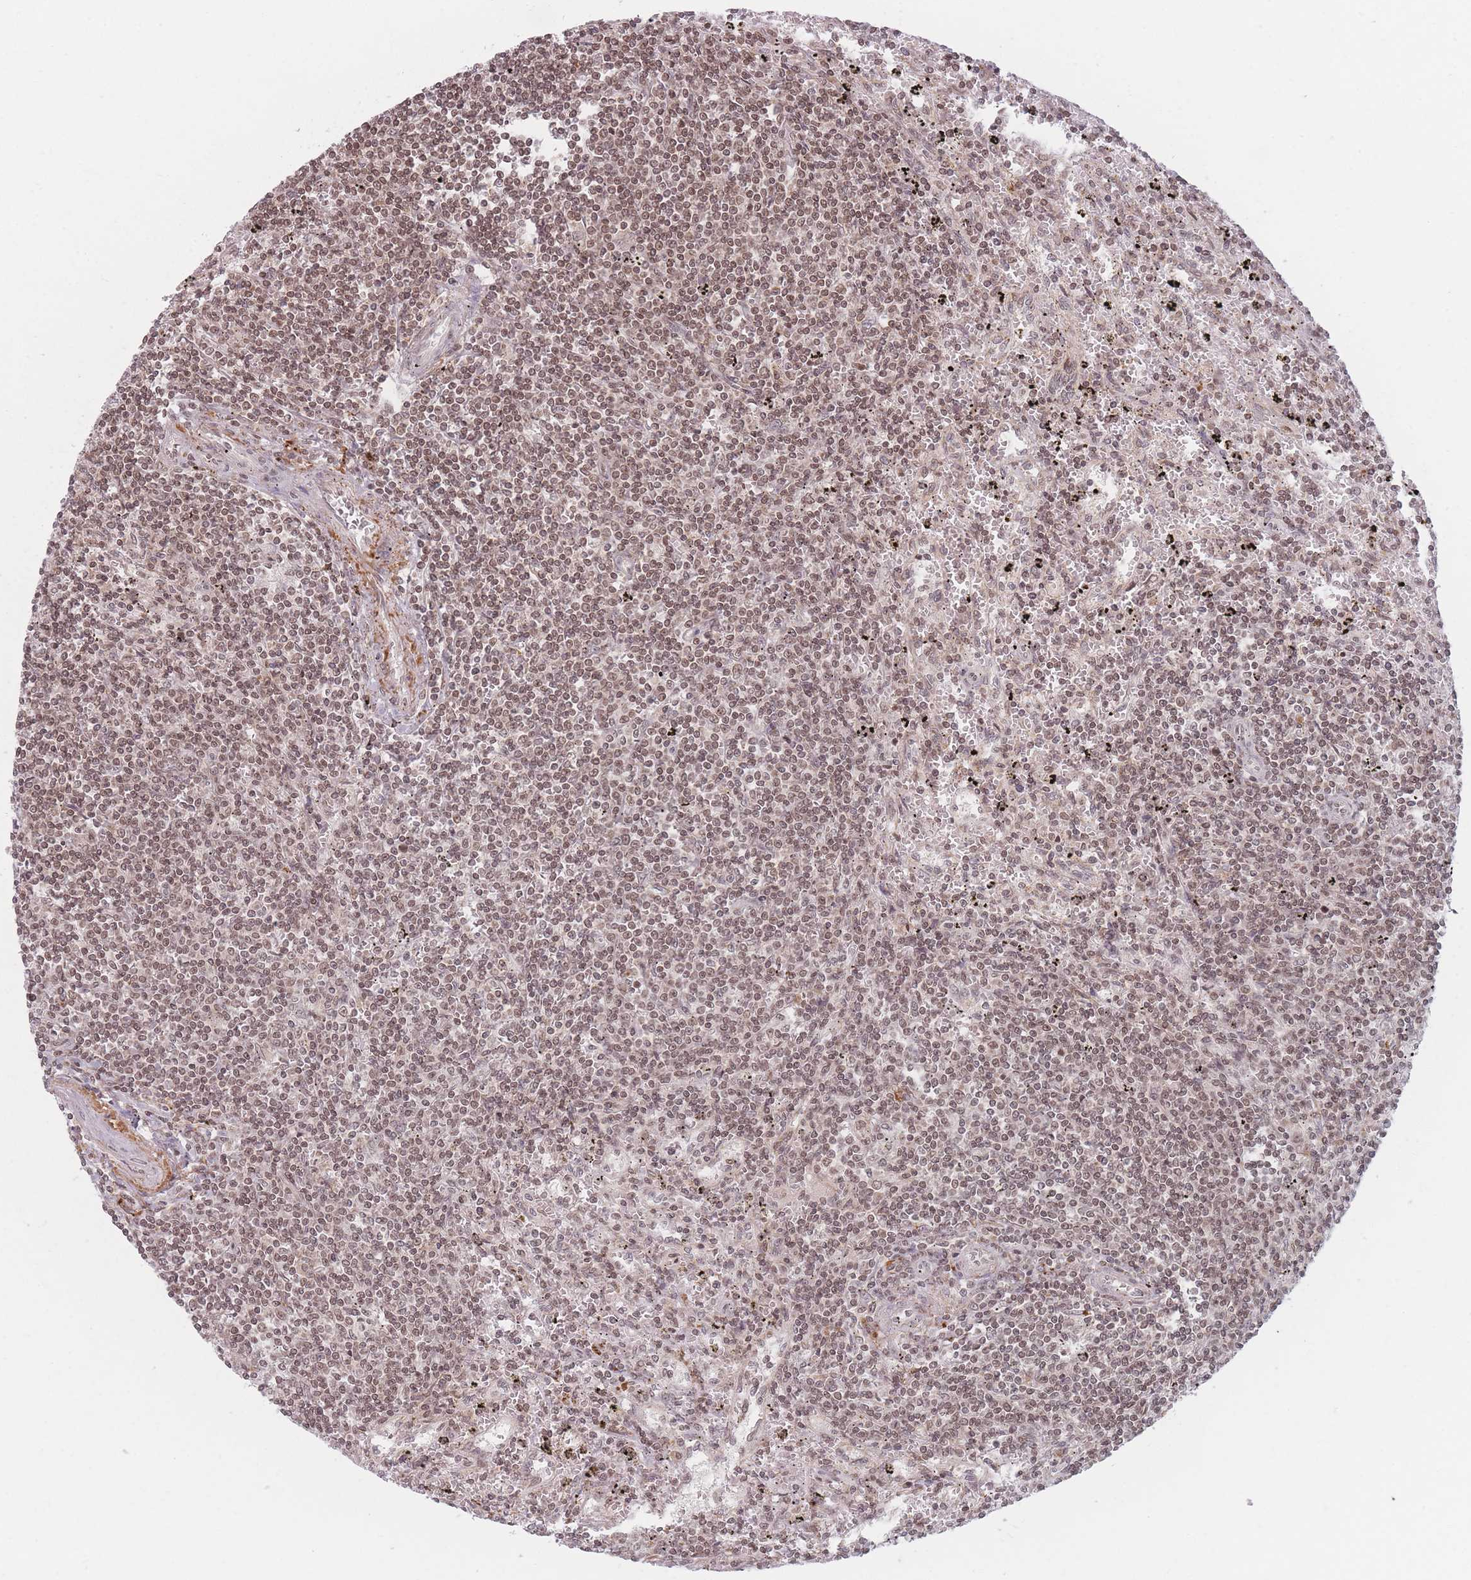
{"staining": {"intensity": "moderate", "quantity": ">75%", "location": "nuclear"}, "tissue": "lymphoma", "cell_type": "Tumor cells", "image_type": "cancer", "snomed": [{"axis": "morphology", "description": "Malignant lymphoma, non-Hodgkin's type, Low grade"}, {"axis": "topography", "description": "Spleen"}], "caption": "Immunohistochemical staining of human lymphoma exhibits medium levels of moderate nuclear protein staining in approximately >75% of tumor cells. The protein is shown in brown color, while the nuclei are stained blue.", "gene": "SPATA45", "patient": {"sex": "male", "age": 76}}